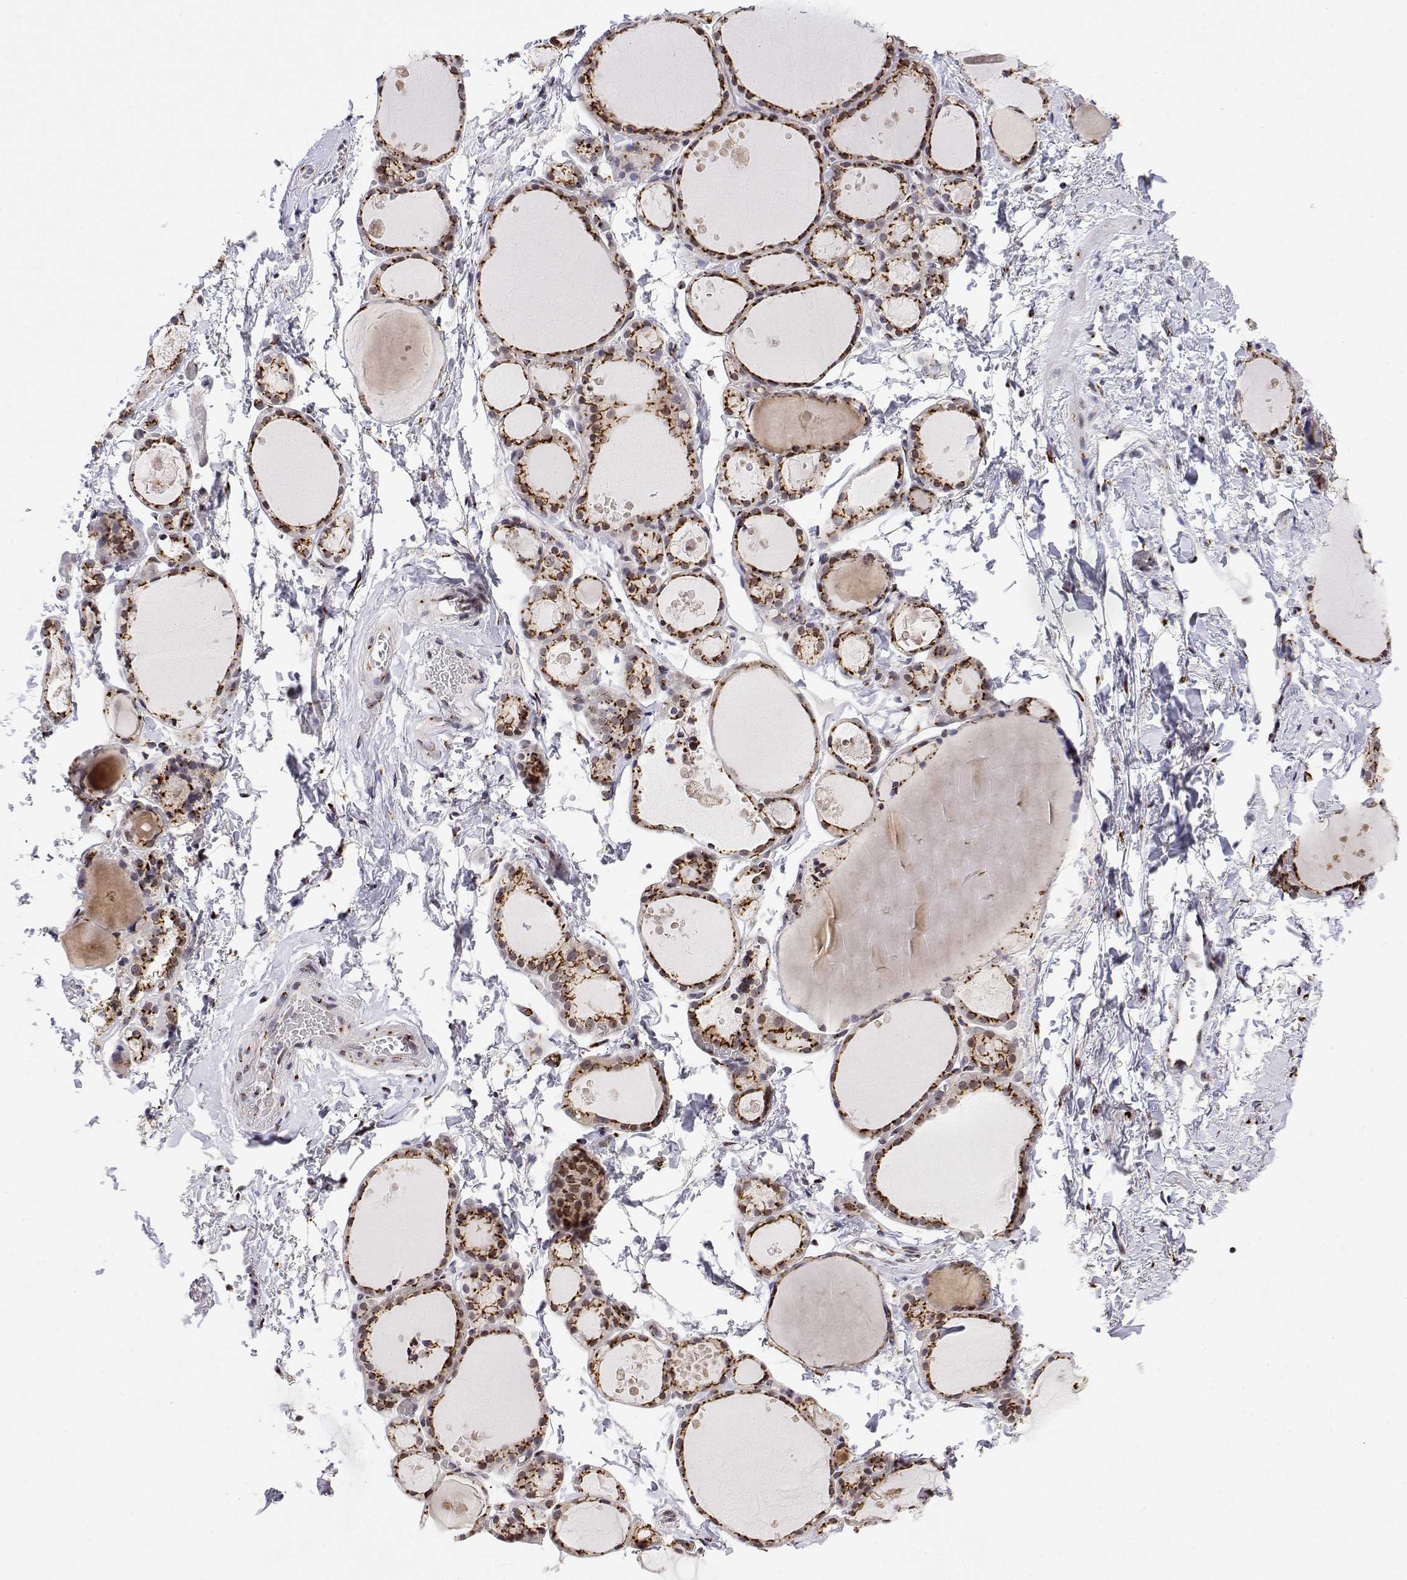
{"staining": {"intensity": "strong", "quantity": ">75%", "location": "cytoplasmic/membranous"}, "tissue": "thyroid gland", "cell_type": "Glandular cells", "image_type": "normal", "snomed": [{"axis": "morphology", "description": "Normal tissue, NOS"}, {"axis": "topography", "description": "Thyroid gland"}], "caption": "Approximately >75% of glandular cells in unremarkable human thyroid gland display strong cytoplasmic/membranous protein positivity as visualized by brown immunohistochemical staining.", "gene": "YIPF3", "patient": {"sex": "male", "age": 68}}